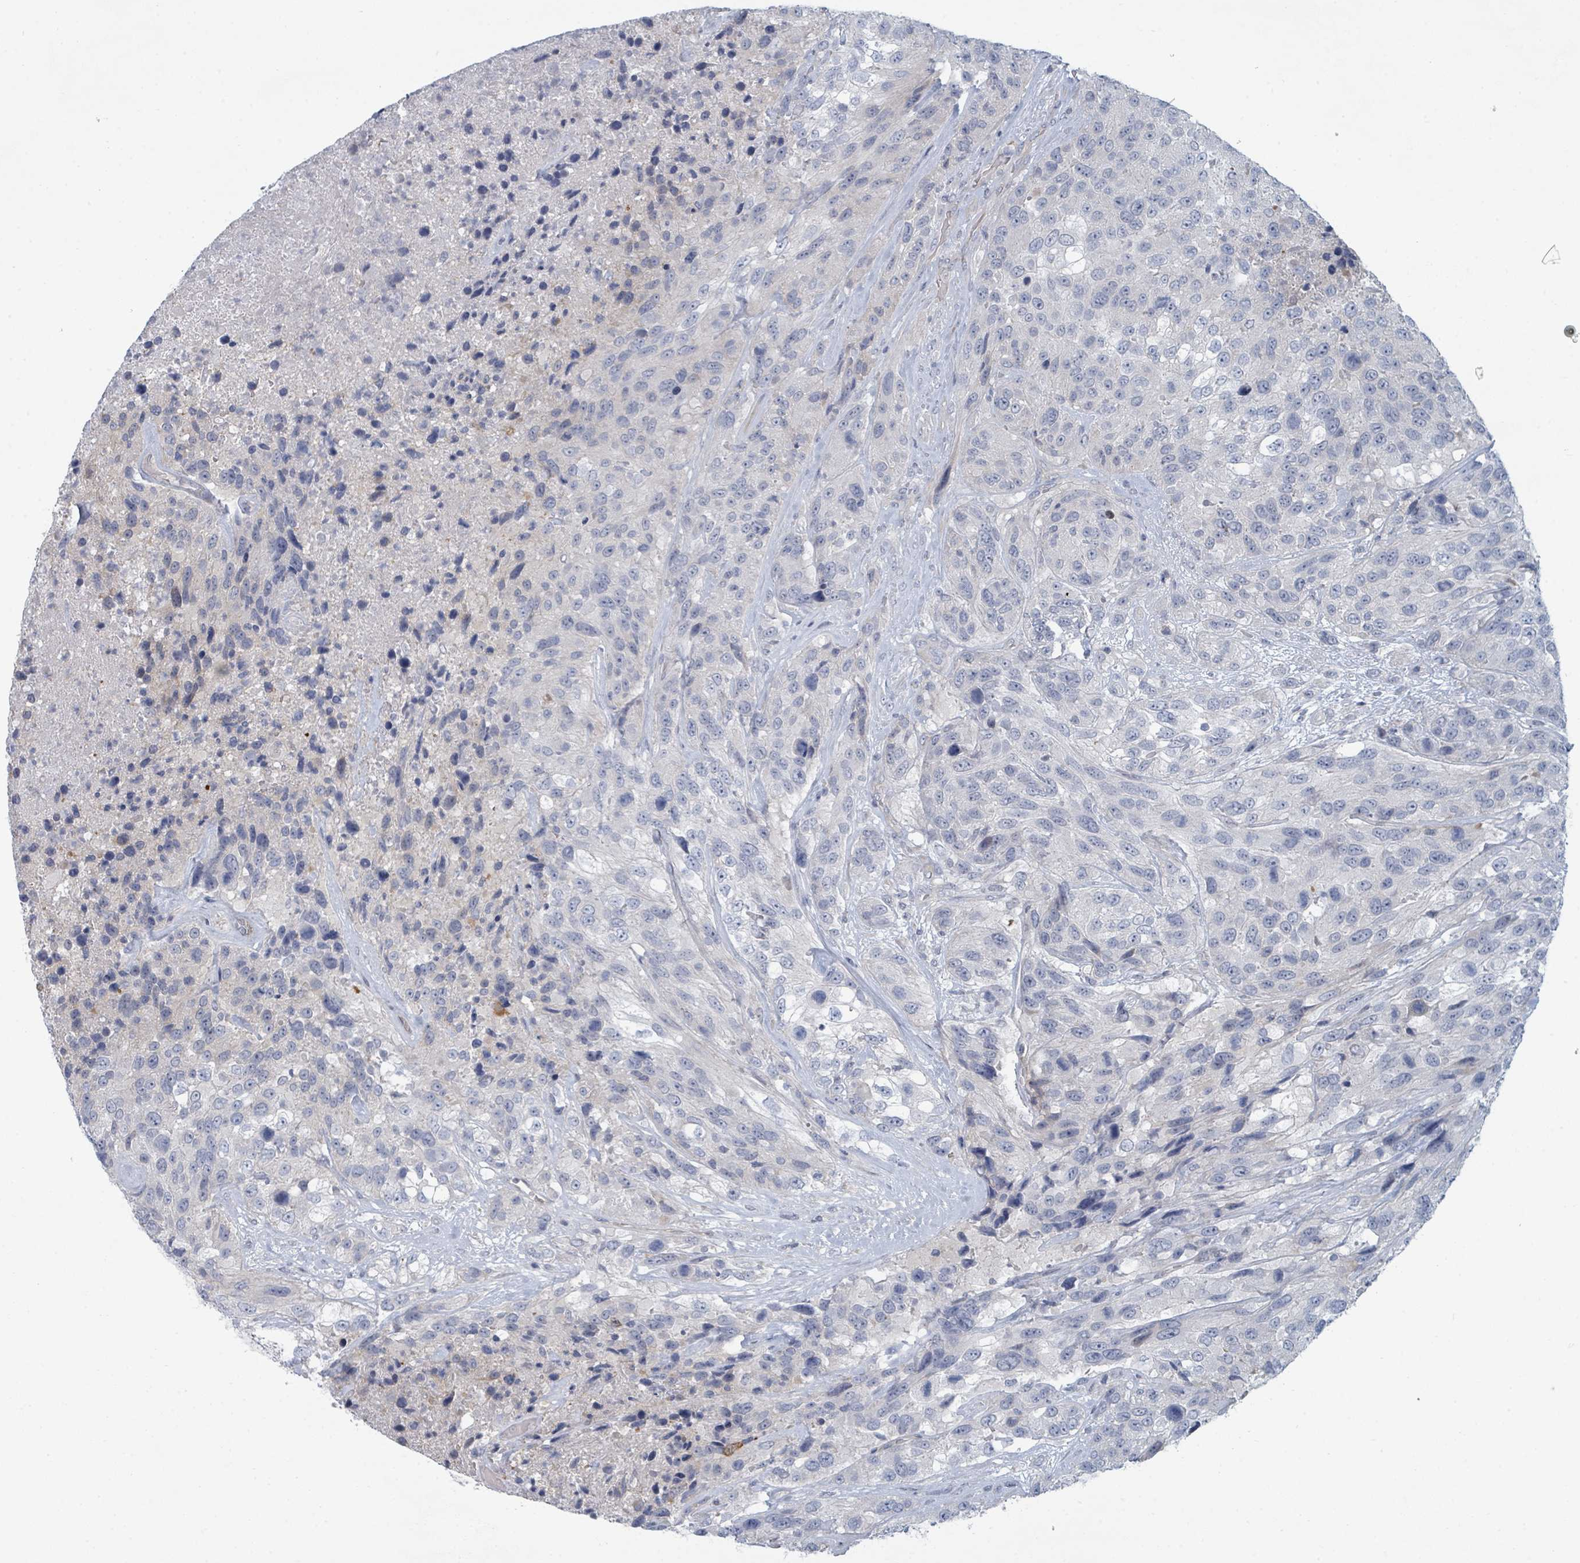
{"staining": {"intensity": "negative", "quantity": "none", "location": "none"}, "tissue": "urothelial cancer", "cell_type": "Tumor cells", "image_type": "cancer", "snomed": [{"axis": "morphology", "description": "Urothelial carcinoma, High grade"}, {"axis": "topography", "description": "Urinary bladder"}], "caption": "The immunohistochemistry (IHC) image has no significant positivity in tumor cells of urothelial cancer tissue.", "gene": "SLC25A45", "patient": {"sex": "female", "age": 70}}